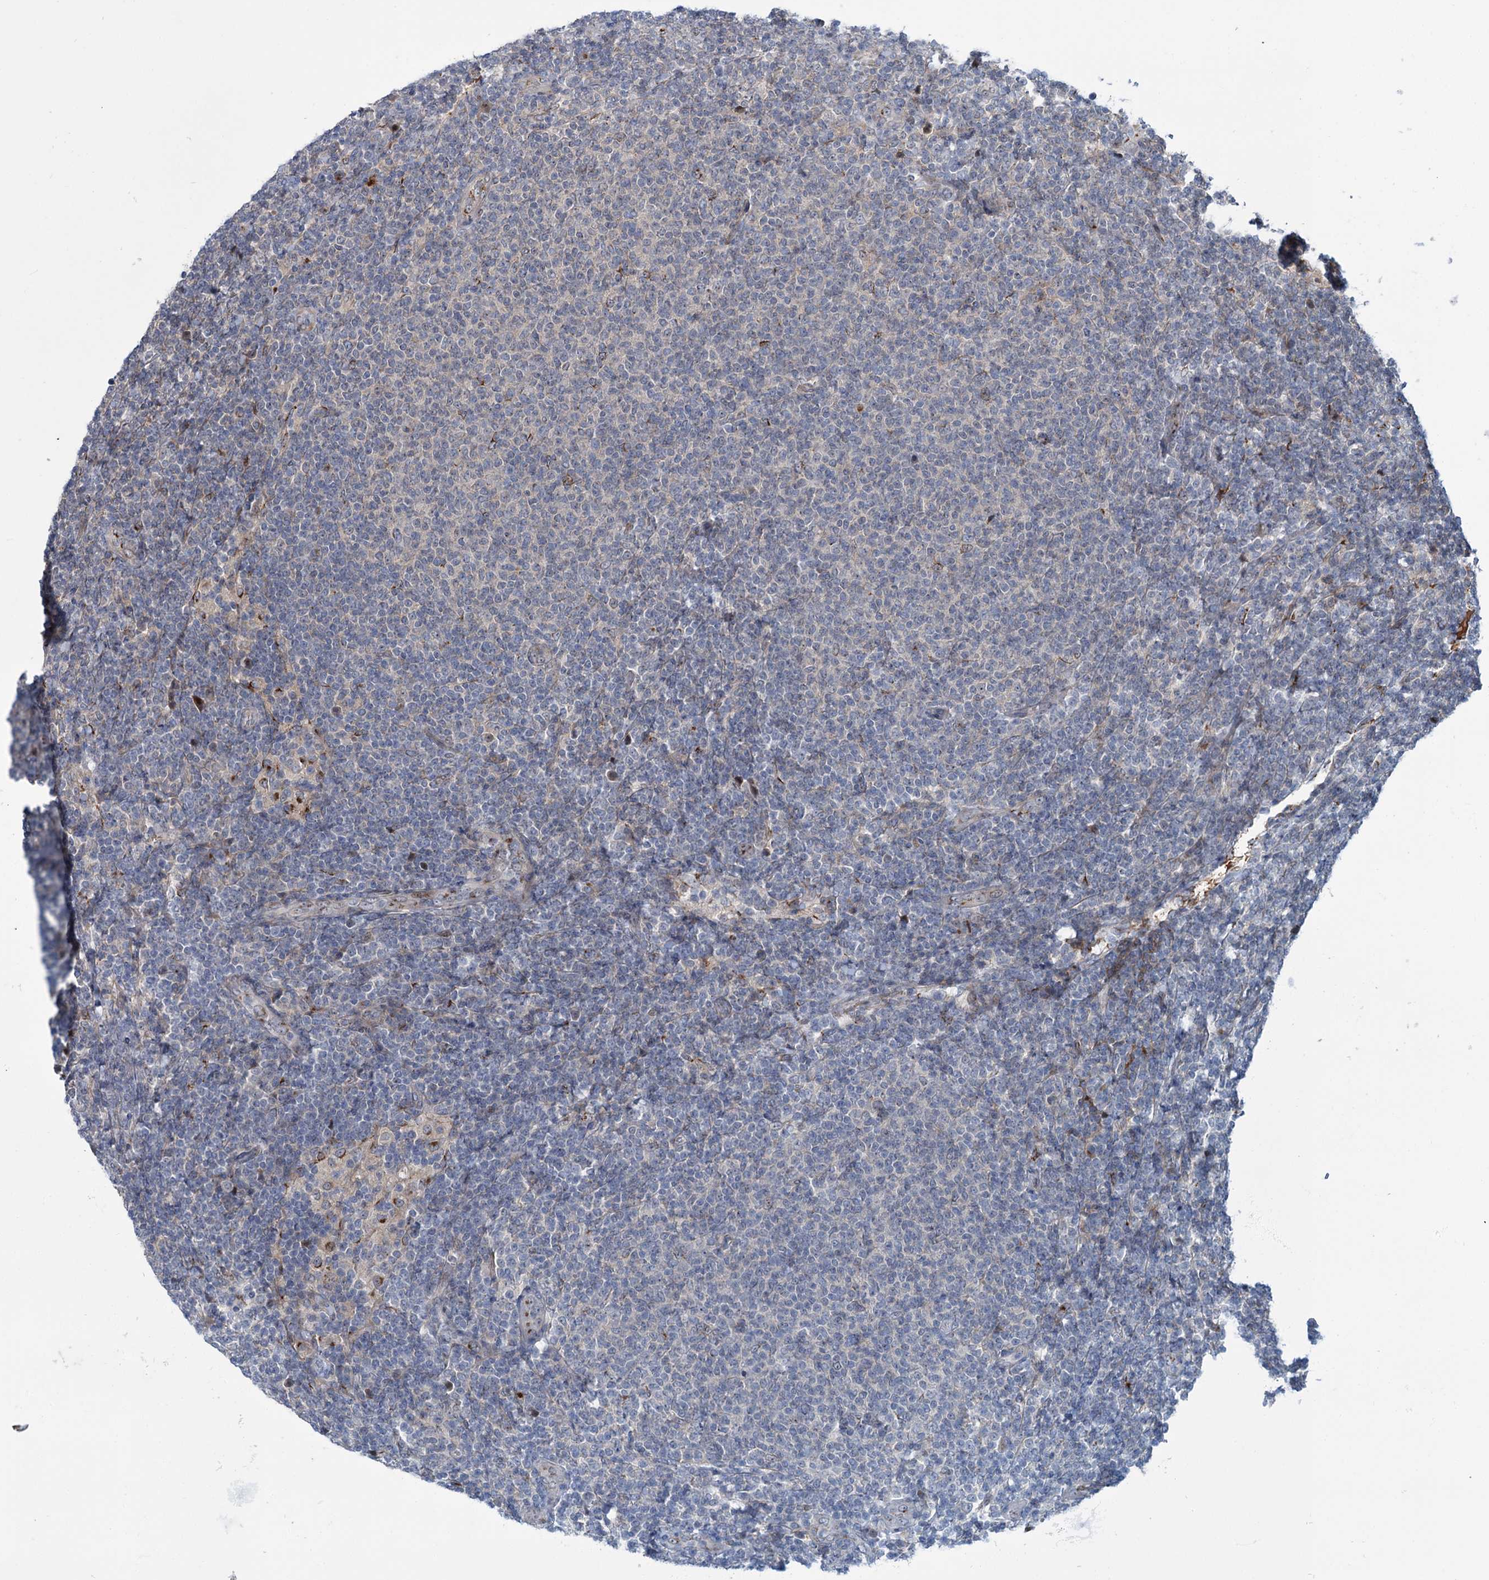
{"staining": {"intensity": "moderate", "quantity": "<25%", "location": "cytoplasmic/membranous"}, "tissue": "lymphoma", "cell_type": "Tumor cells", "image_type": "cancer", "snomed": [{"axis": "morphology", "description": "Malignant lymphoma, non-Hodgkin's type, Low grade"}, {"axis": "topography", "description": "Lymph node"}], "caption": "Approximately <25% of tumor cells in human lymphoma demonstrate moderate cytoplasmic/membranous protein staining as visualized by brown immunohistochemical staining.", "gene": "ELP4", "patient": {"sex": "male", "age": 66}}